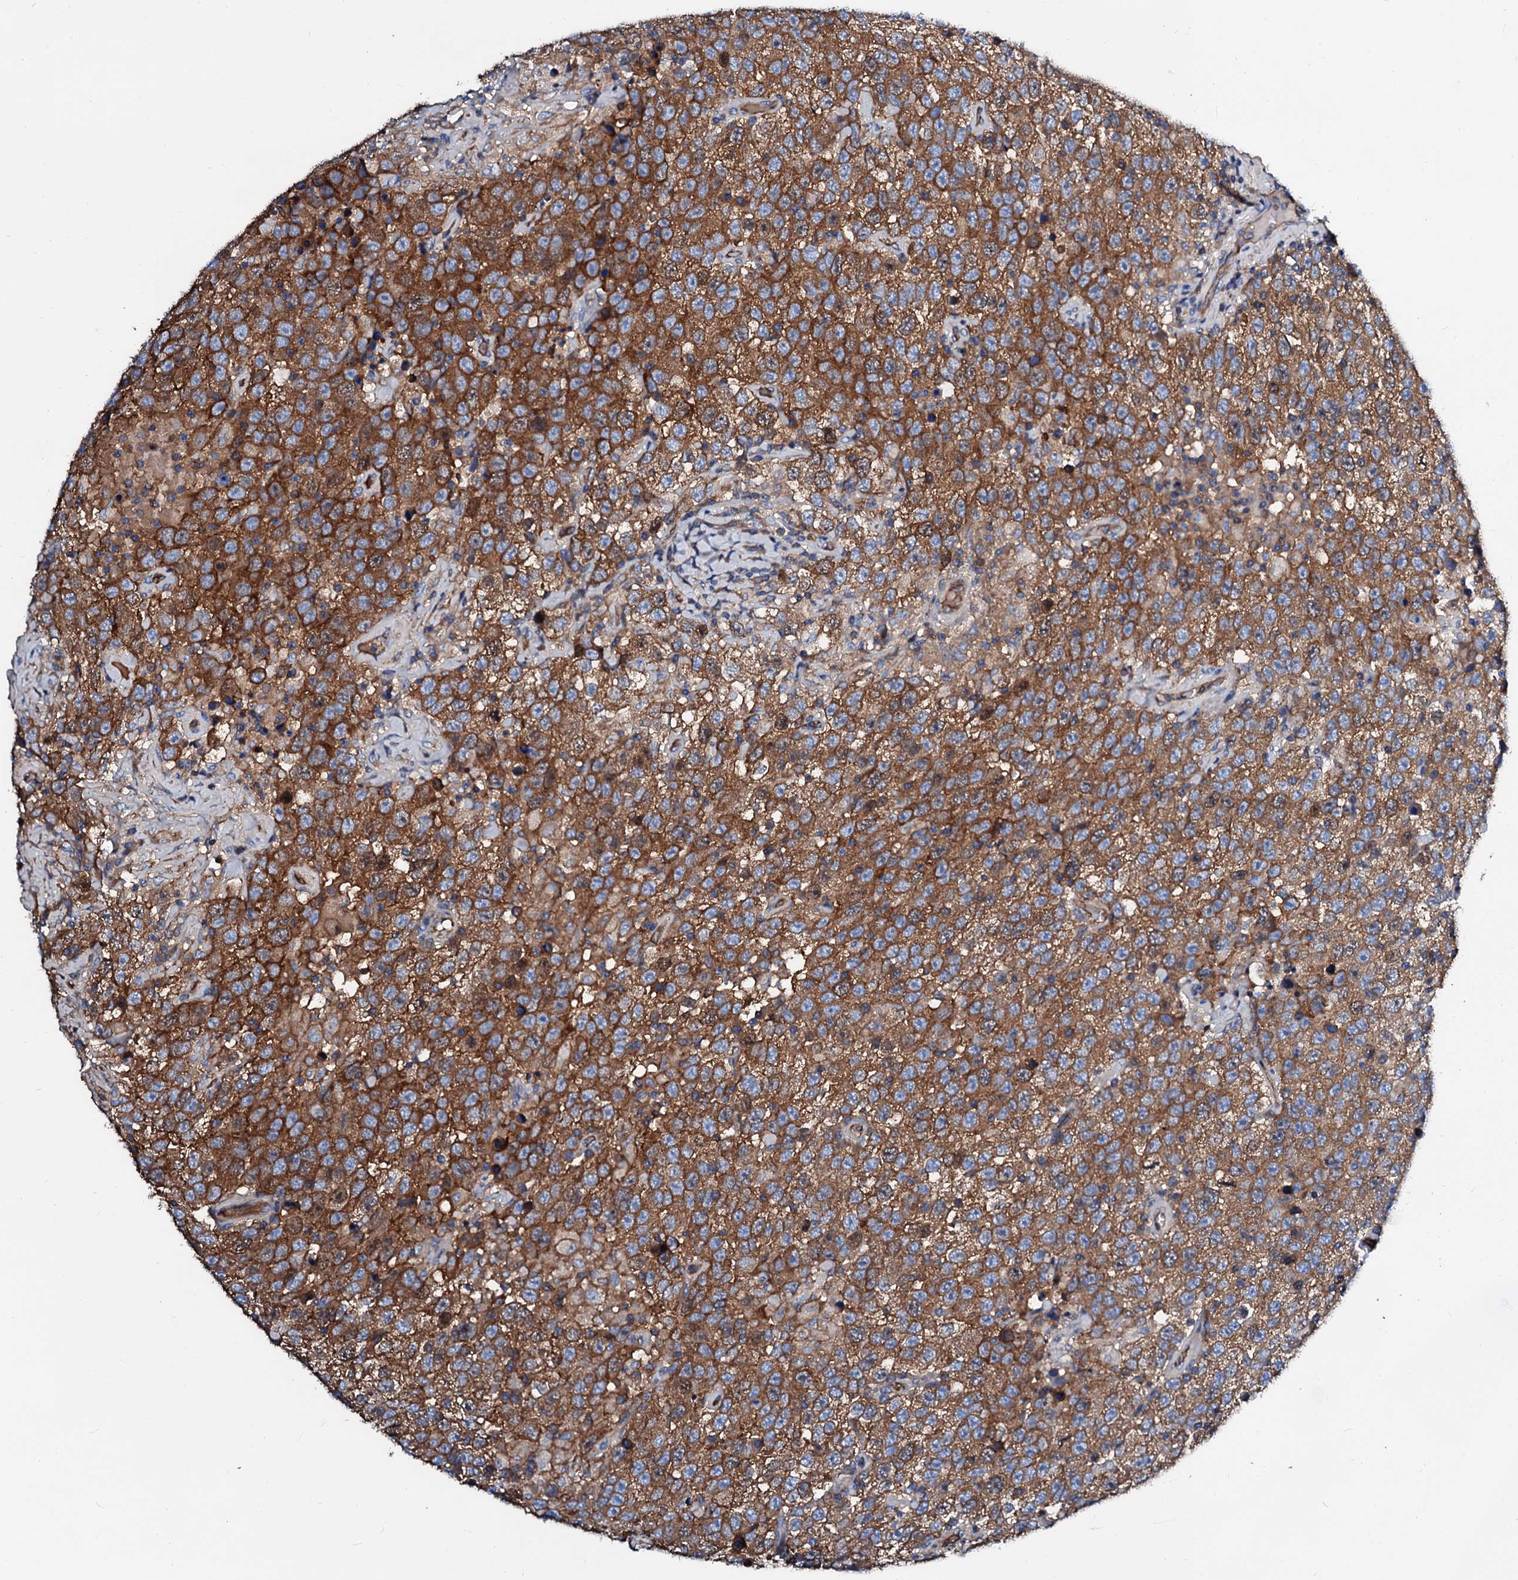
{"staining": {"intensity": "strong", "quantity": ">75%", "location": "cytoplasmic/membranous"}, "tissue": "testis cancer", "cell_type": "Tumor cells", "image_type": "cancer", "snomed": [{"axis": "morphology", "description": "Seminoma, NOS"}, {"axis": "topography", "description": "Testis"}], "caption": "About >75% of tumor cells in testis seminoma reveal strong cytoplasmic/membranous protein positivity as visualized by brown immunohistochemical staining.", "gene": "CSKMT", "patient": {"sex": "male", "age": 41}}